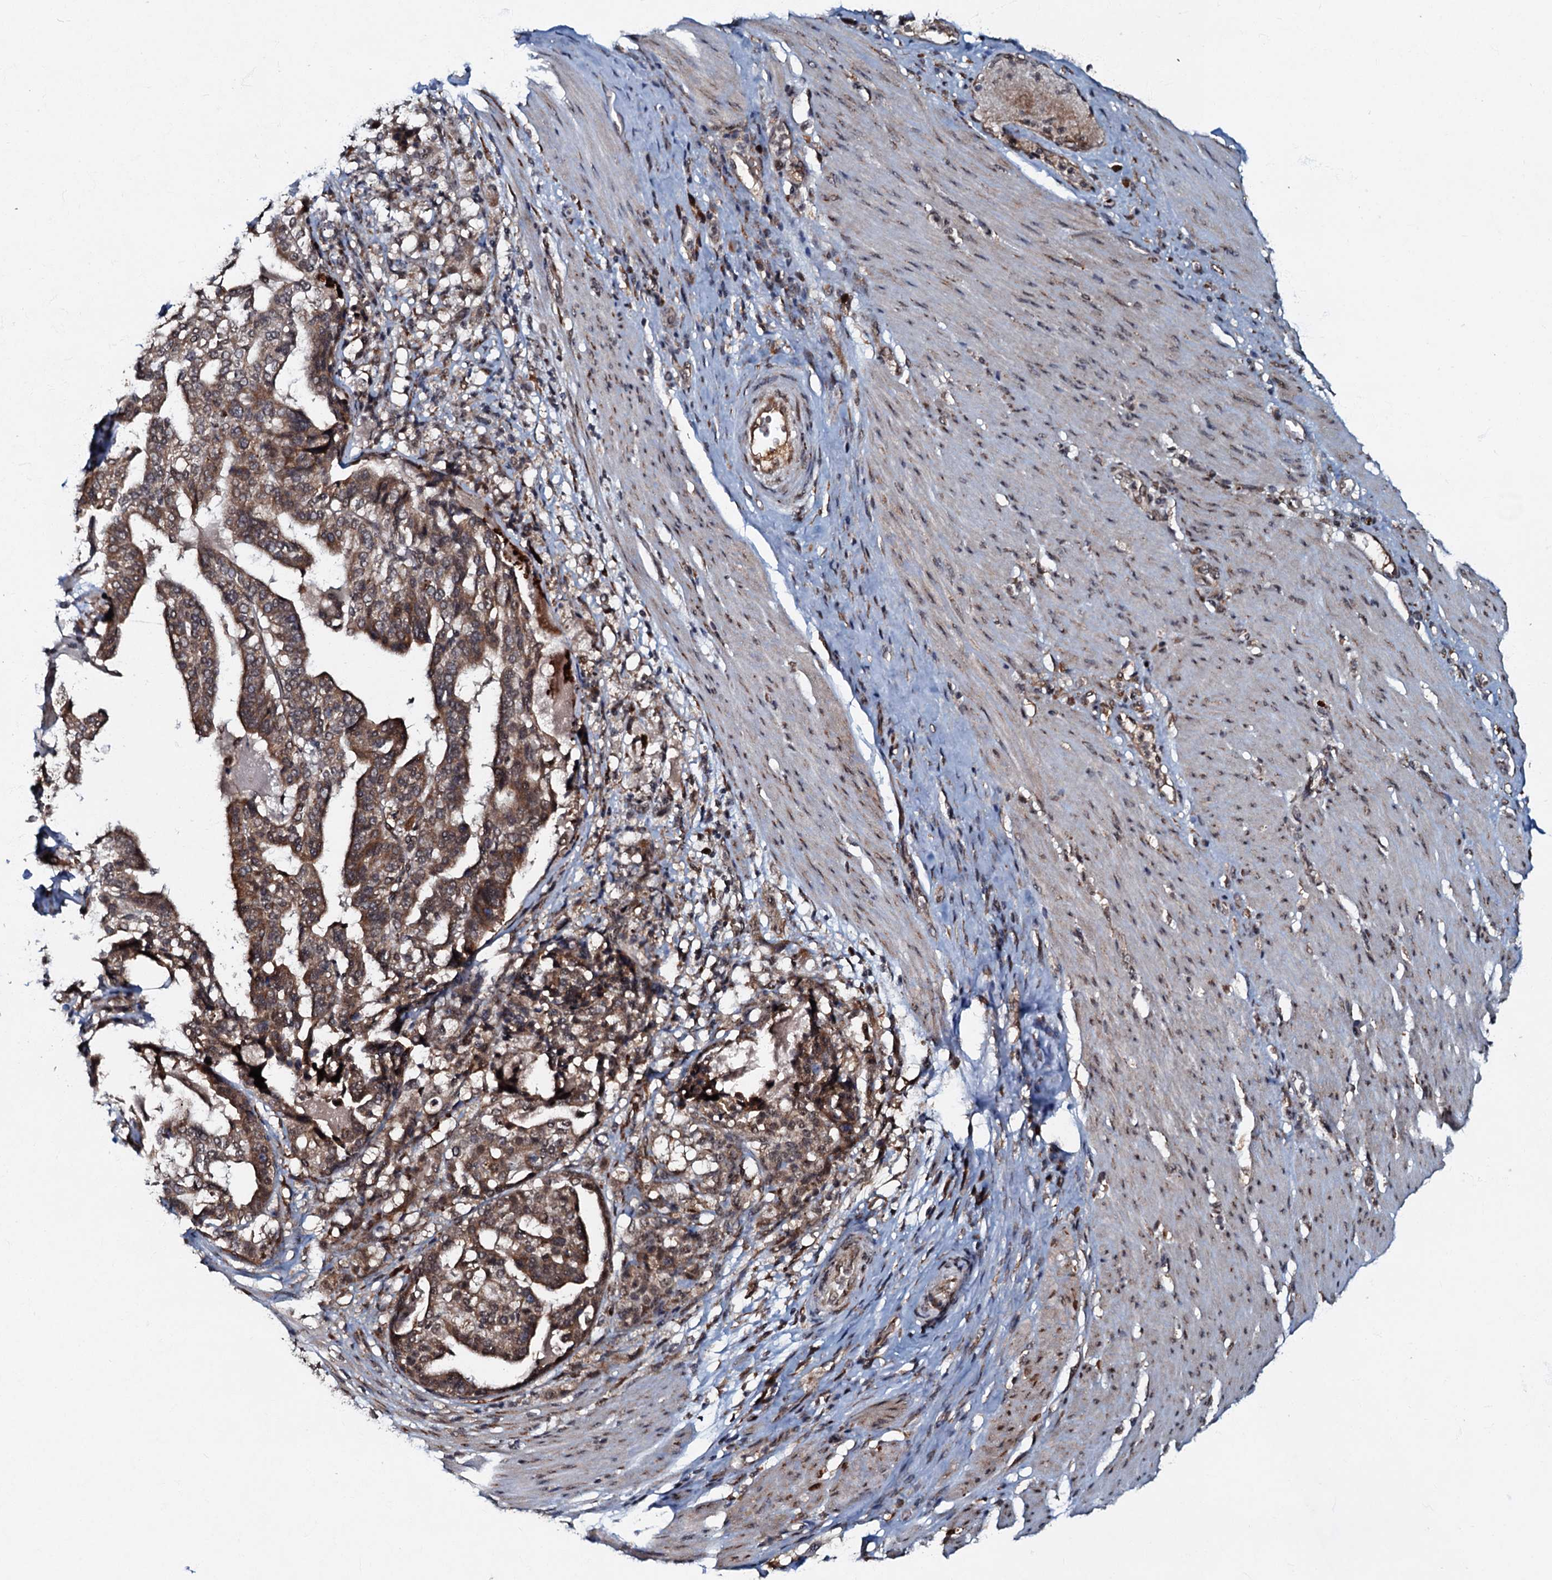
{"staining": {"intensity": "moderate", "quantity": ">75%", "location": "cytoplasmic/membranous,nuclear"}, "tissue": "stomach cancer", "cell_type": "Tumor cells", "image_type": "cancer", "snomed": [{"axis": "morphology", "description": "Adenocarcinoma, NOS"}, {"axis": "topography", "description": "Stomach"}], "caption": "There is medium levels of moderate cytoplasmic/membranous and nuclear staining in tumor cells of stomach adenocarcinoma, as demonstrated by immunohistochemical staining (brown color).", "gene": "C18orf32", "patient": {"sex": "male", "age": 48}}